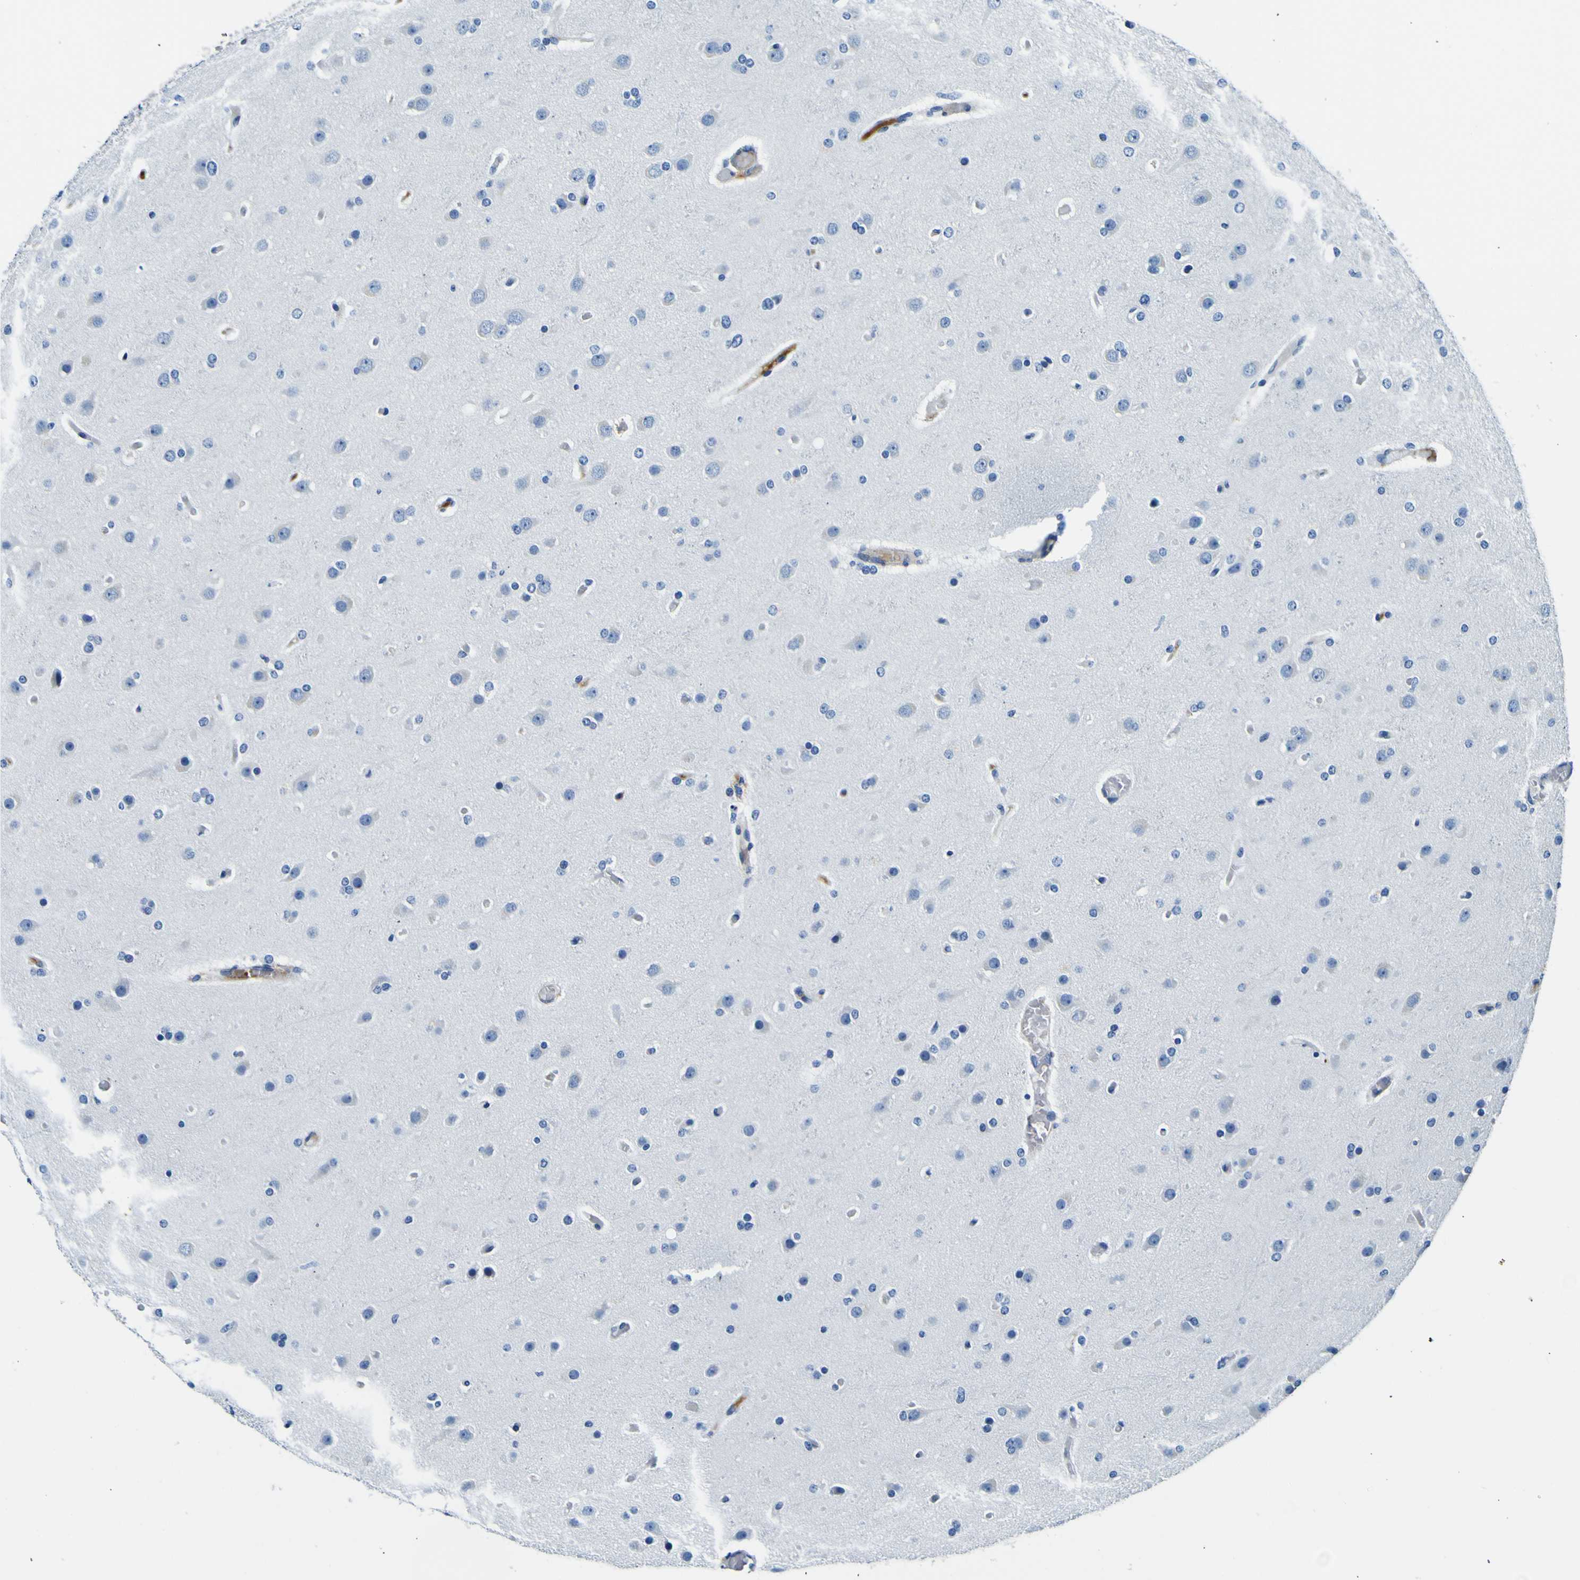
{"staining": {"intensity": "negative", "quantity": "none", "location": "none"}, "tissue": "glioma", "cell_type": "Tumor cells", "image_type": "cancer", "snomed": [{"axis": "morphology", "description": "Glioma, malignant, High grade"}, {"axis": "topography", "description": "Cerebral cortex"}], "caption": "This is an immunohistochemistry (IHC) histopathology image of high-grade glioma (malignant). There is no positivity in tumor cells.", "gene": "ADGRA2", "patient": {"sex": "female", "age": 36}}